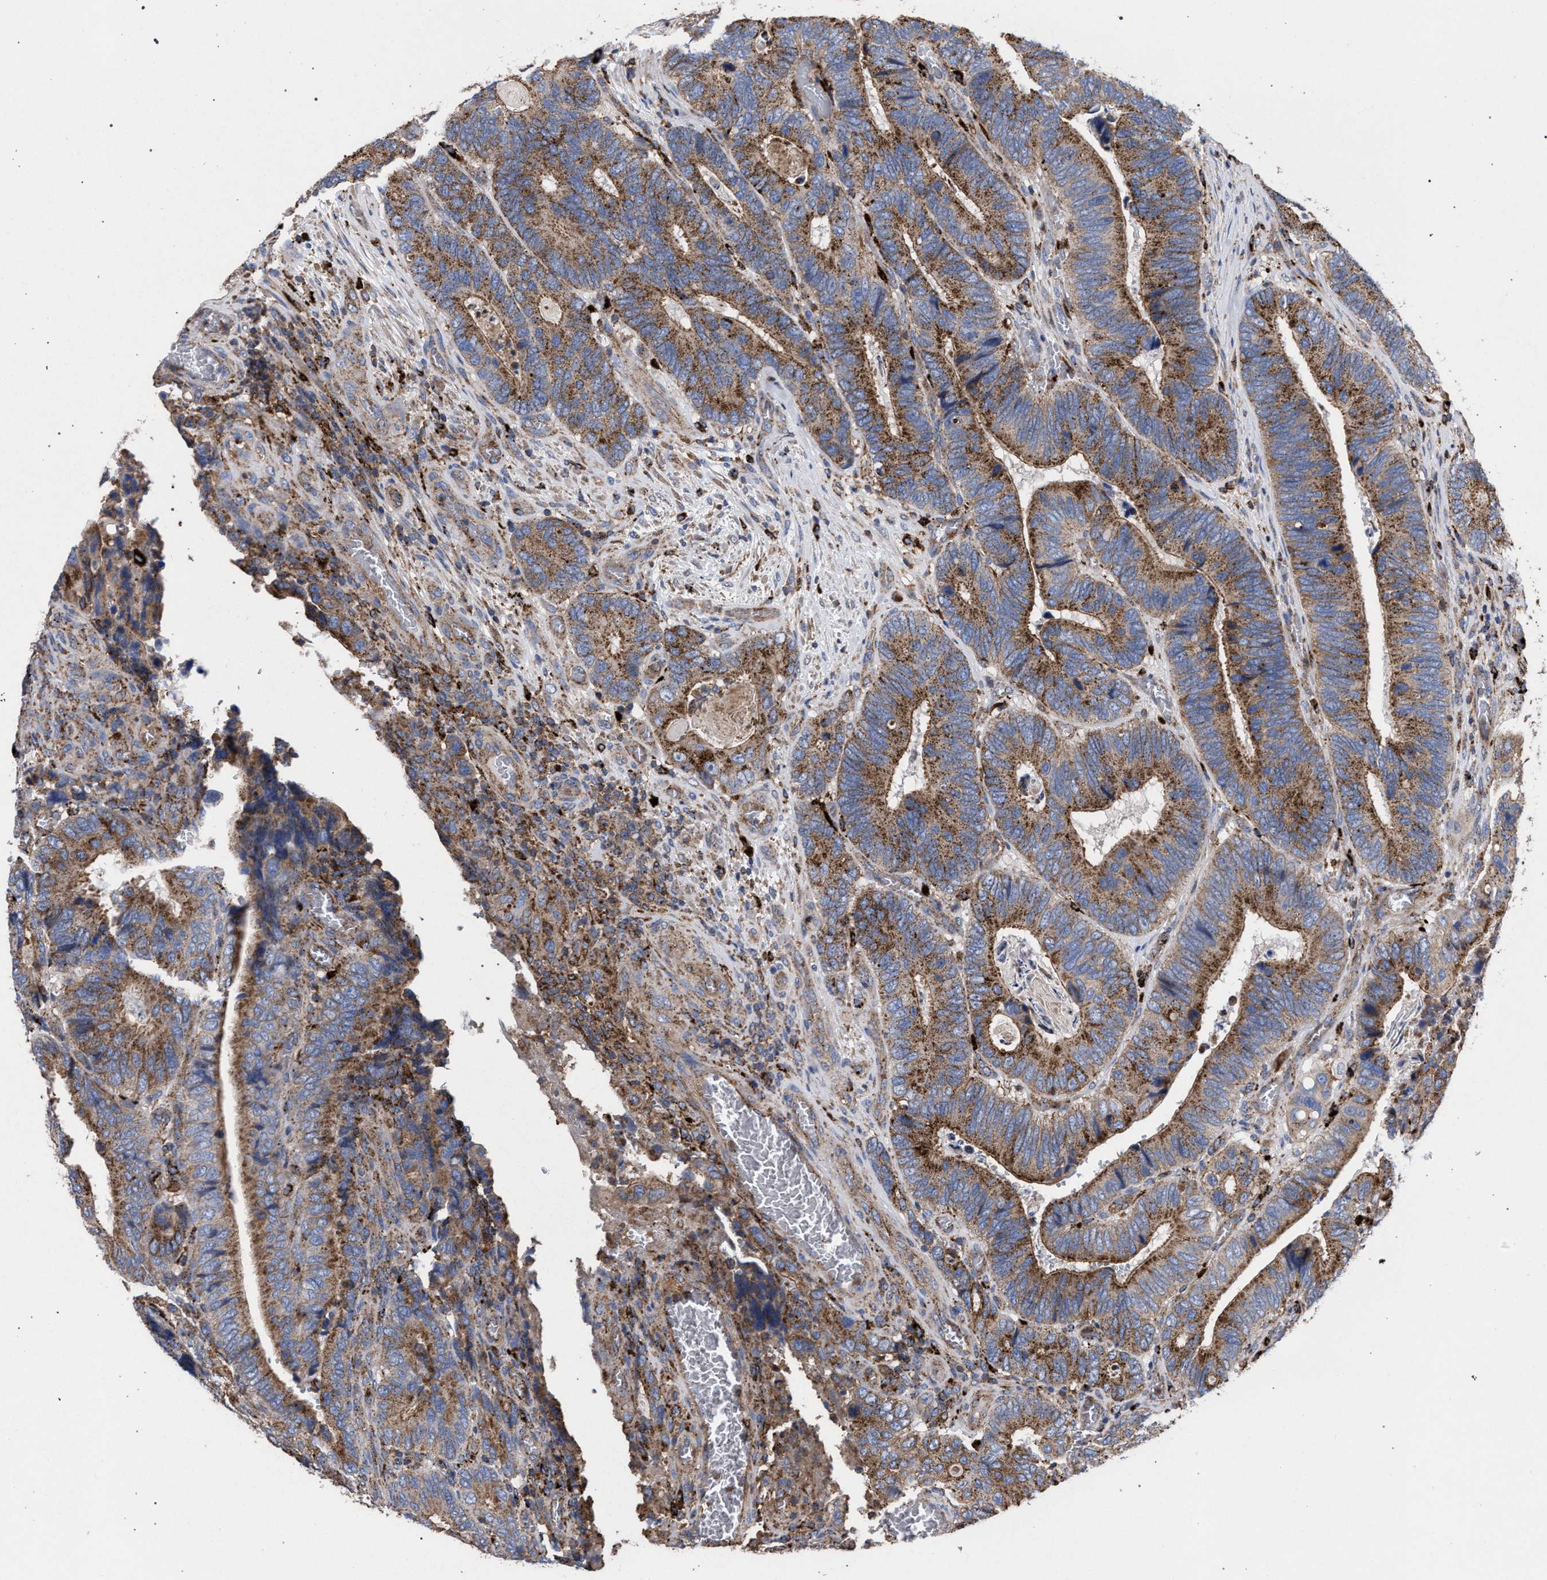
{"staining": {"intensity": "moderate", "quantity": ">75%", "location": "cytoplasmic/membranous"}, "tissue": "colorectal cancer", "cell_type": "Tumor cells", "image_type": "cancer", "snomed": [{"axis": "morphology", "description": "Adenocarcinoma, NOS"}, {"axis": "topography", "description": "Colon"}], "caption": "Protein analysis of adenocarcinoma (colorectal) tissue displays moderate cytoplasmic/membranous staining in approximately >75% of tumor cells.", "gene": "PPT1", "patient": {"sex": "male", "age": 72}}